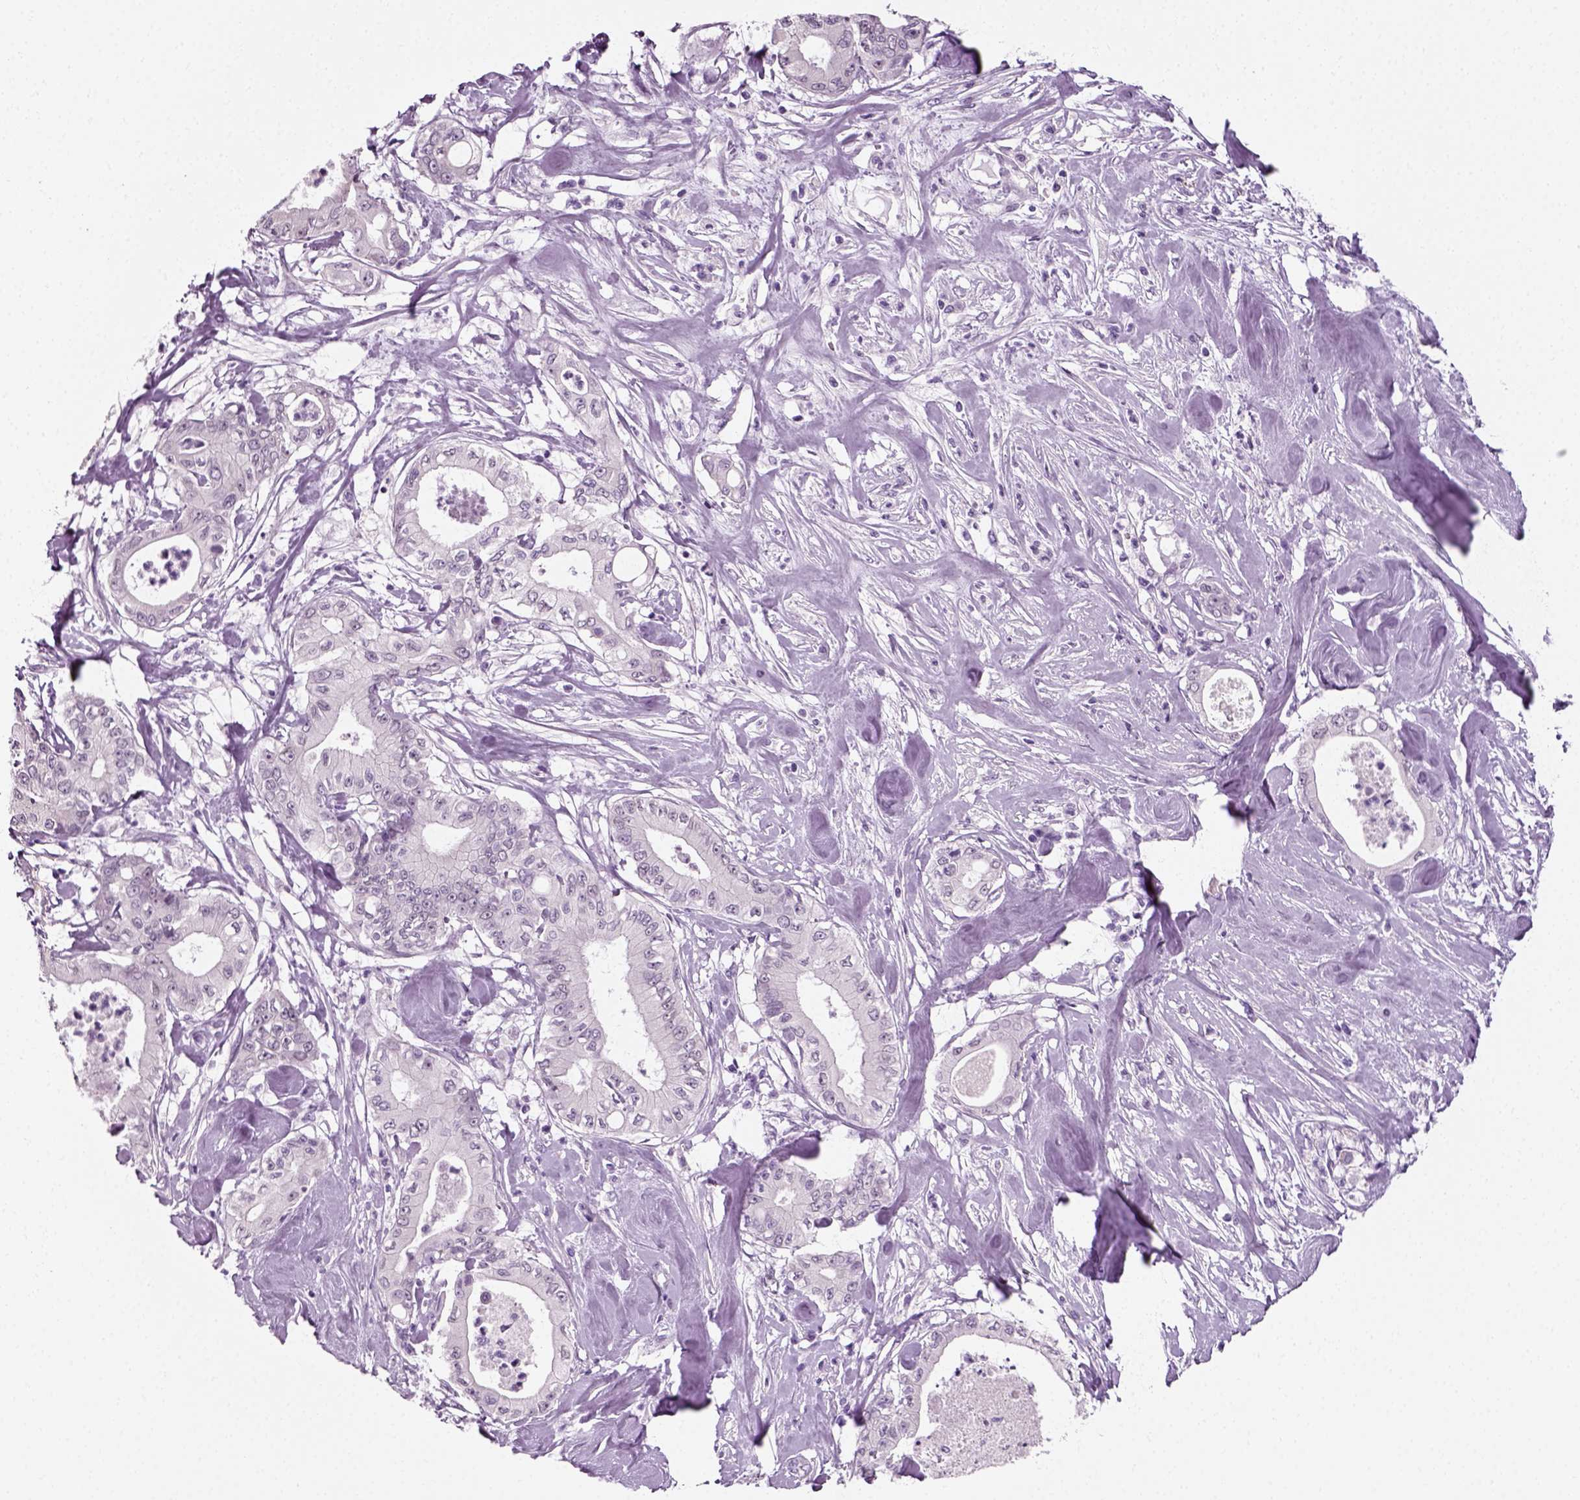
{"staining": {"intensity": "negative", "quantity": "none", "location": "none"}, "tissue": "pancreatic cancer", "cell_type": "Tumor cells", "image_type": "cancer", "snomed": [{"axis": "morphology", "description": "Adenocarcinoma, NOS"}, {"axis": "topography", "description": "Pancreas"}], "caption": "Tumor cells show no significant protein staining in adenocarcinoma (pancreatic). (Brightfield microscopy of DAB (3,3'-diaminobenzidine) IHC at high magnification).", "gene": "SPATA31E1", "patient": {"sex": "male", "age": 71}}